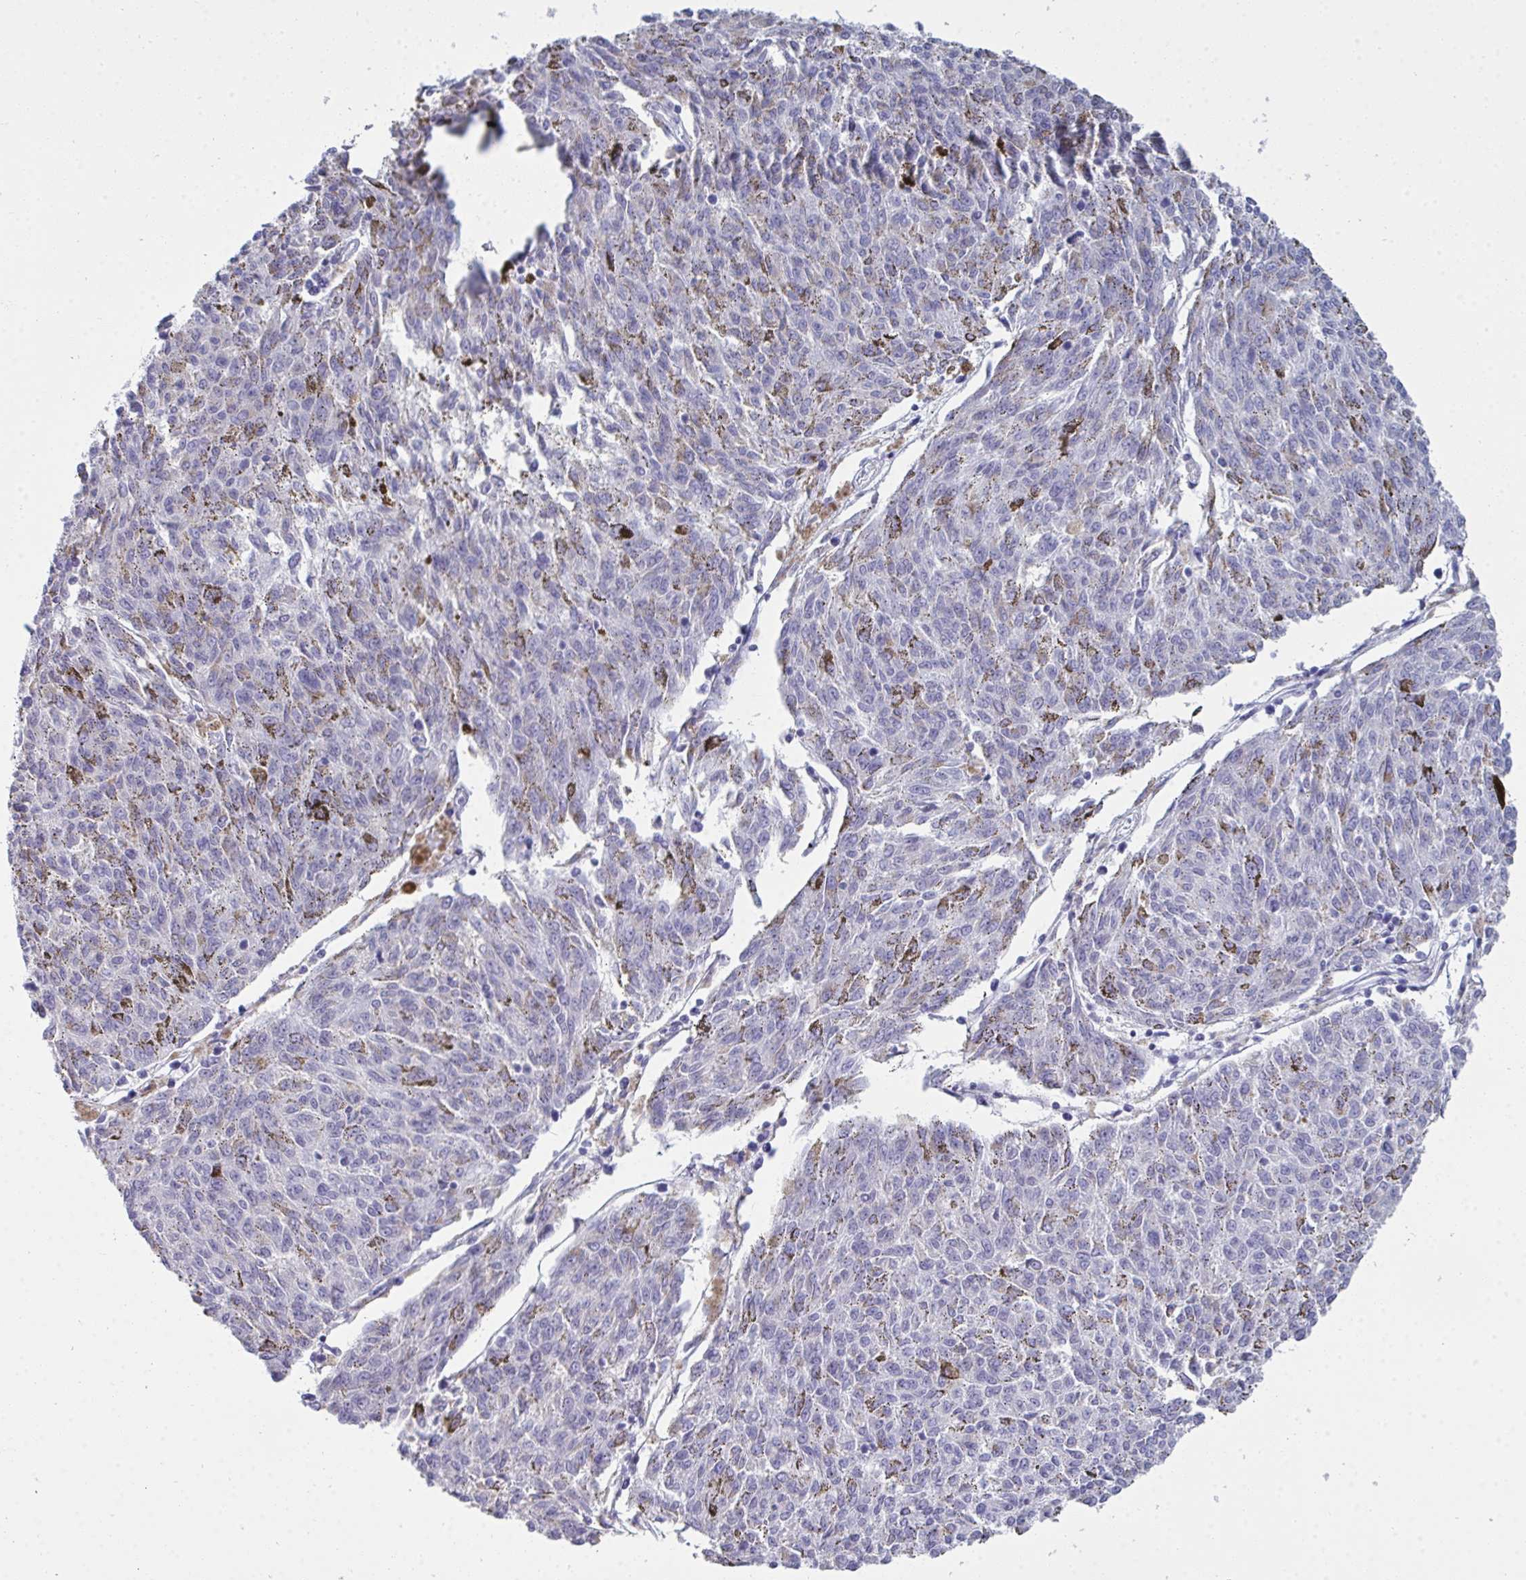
{"staining": {"intensity": "negative", "quantity": "none", "location": "none"}, "tissue": "melanoma", "cell_type": "Tumor cells", "image_type": "cancer", "snomed": [{"axis": "morphology", "description": "Malignant melanoma, NOS"}, {"axis": "topography", "description": "Skin"}], "caption": "The image displays no significant positivity in tumor cells of melanoma.", "gene": "SERPINB10", "patient": {"sex": "female", "age": 72}}